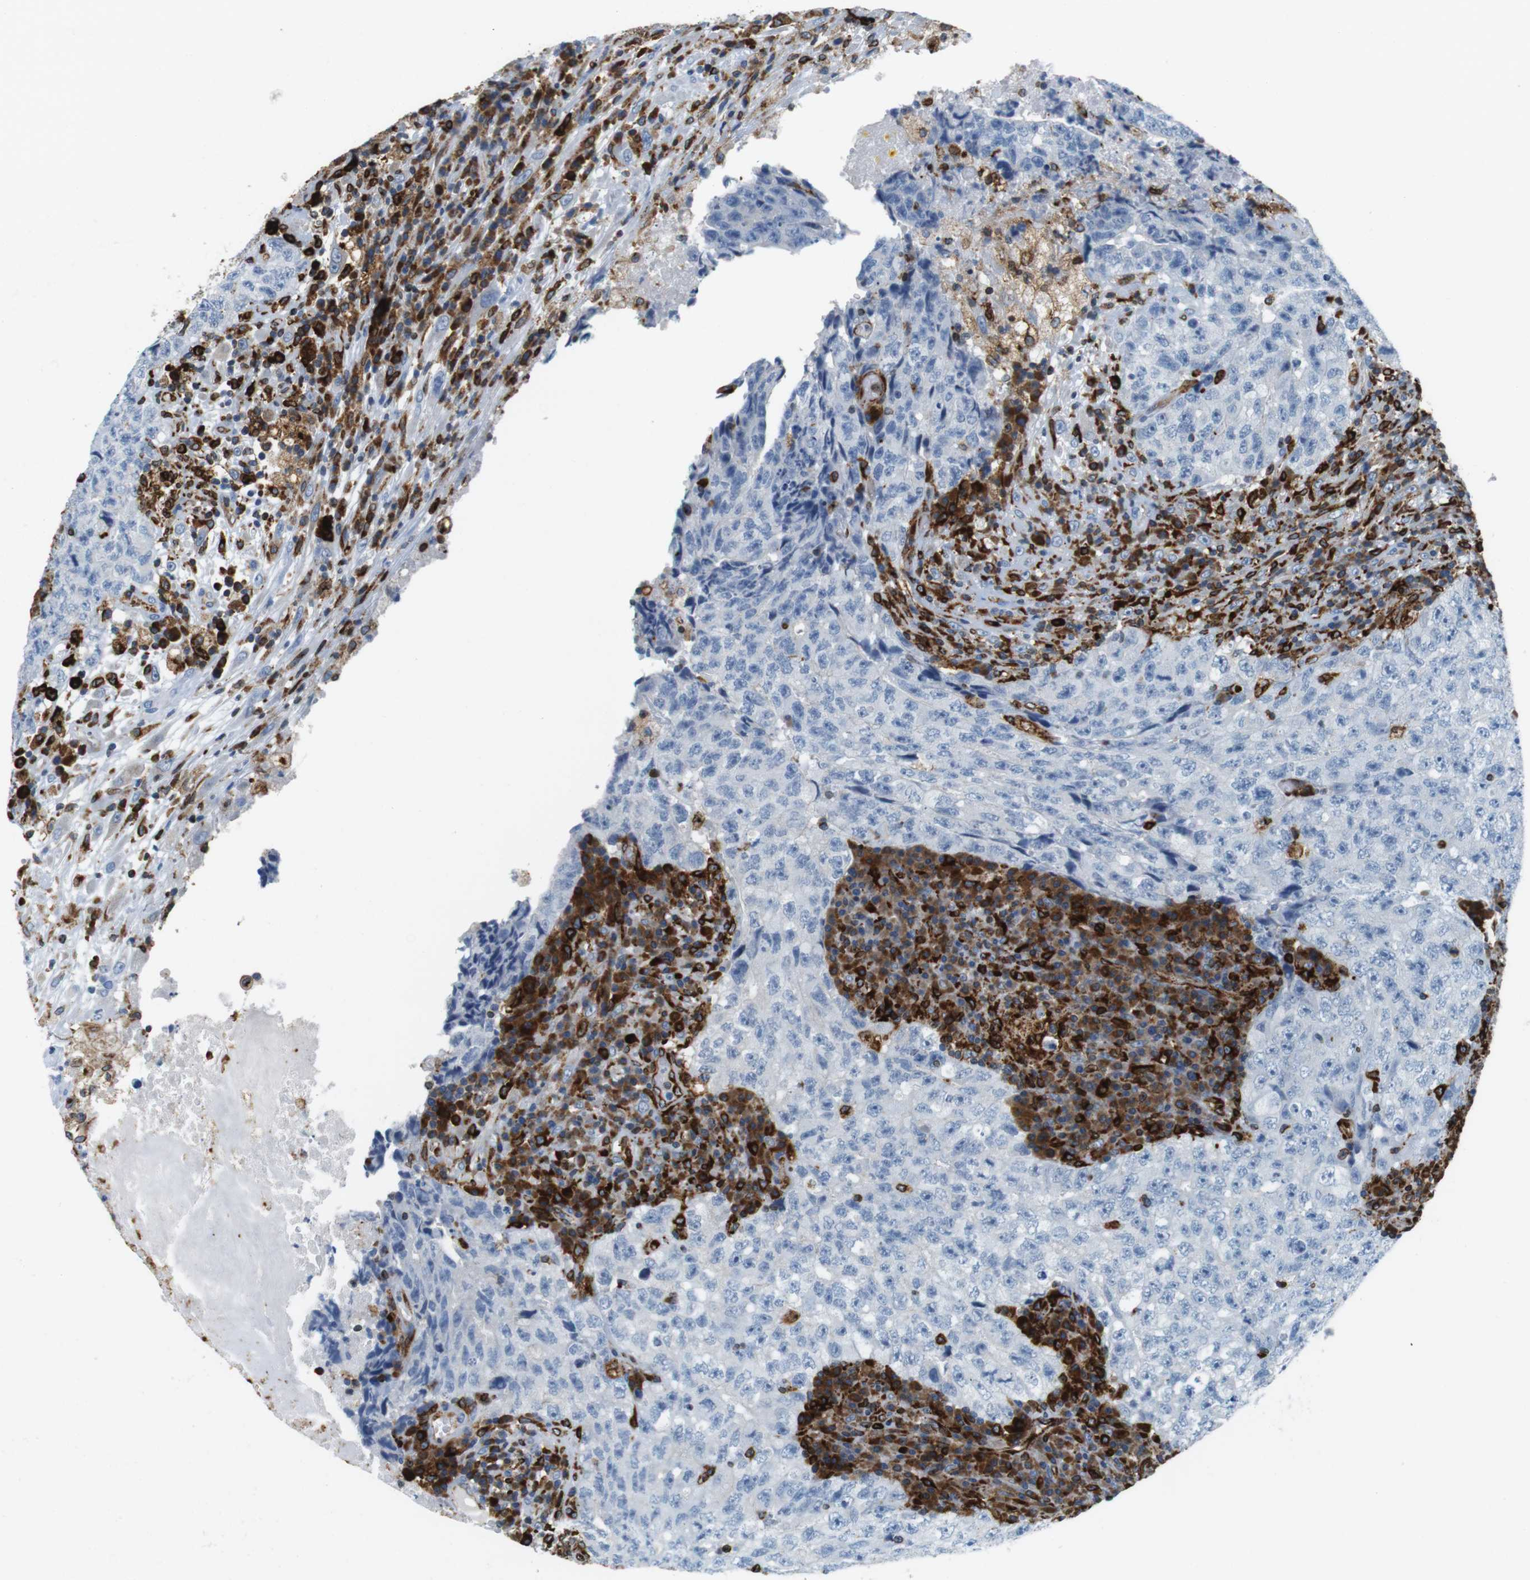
{"staining": {"intensity": "negative", "quantity": "none", "location": "none"}, "tissue": "testis cancer", "cell_type": "Tumor cells", "image_type": "cancer", "snomed": [{"axis": "morphology", "description": "Necrosis, NOS"}, {"axis": "morphology", "description": "Carcinoma, Embryonal, NOS"}, {"axis": "topography", "description": "Testis"}], "caption": "The image demonstrates no significant staining in tumor cells of testis embryonal carcinoma.", "gene": "CIITA", "patient": {"sex": "male", "age": 19}}